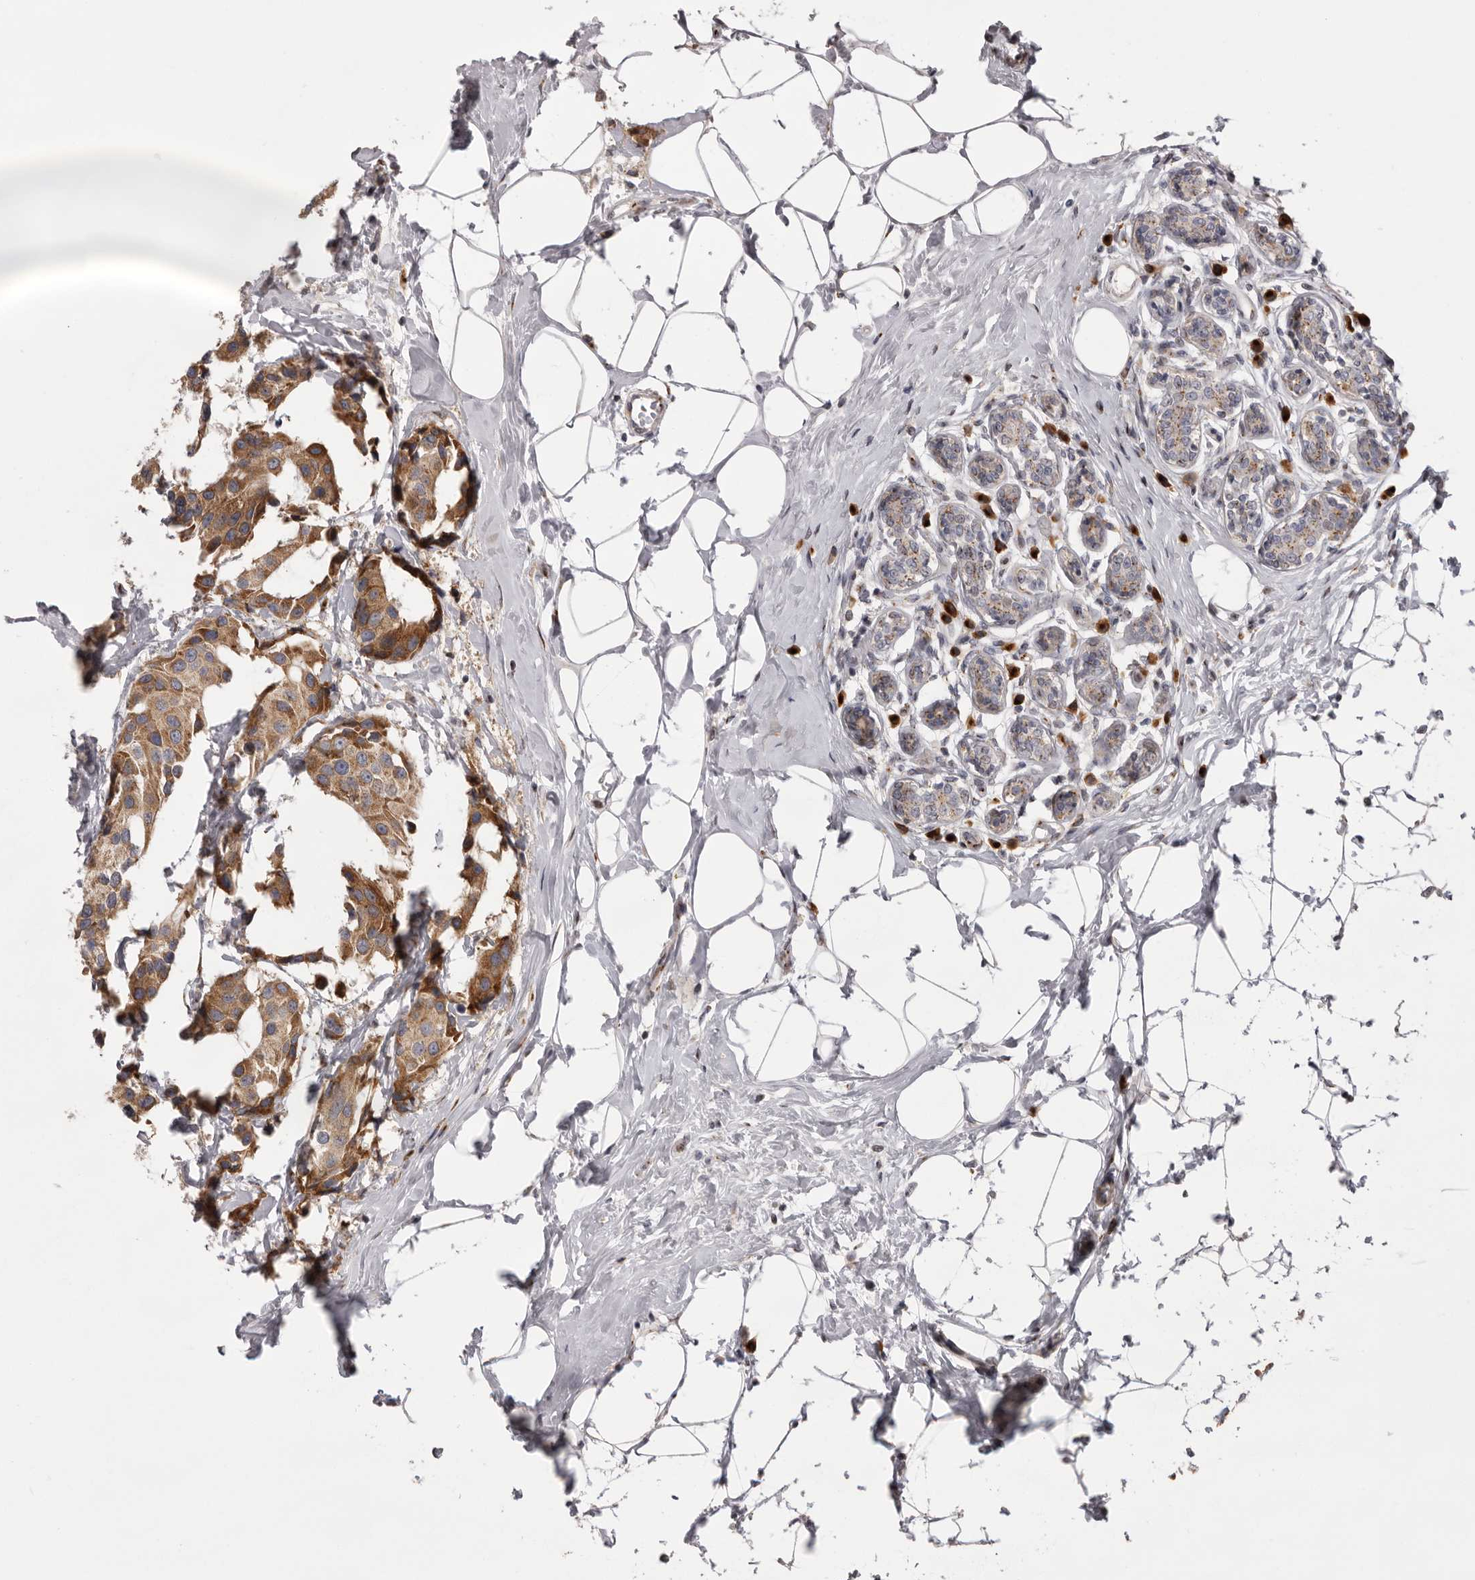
{"staining": {"intensity": "moderate", "quantity": ">75%", "location": "cytoplasmic/membranous"}, "tissue": "breast cancer", "cell_type": "Tumor cells", "image_type": "cancer", "snomed": [{"axis": "morphology", "description": "Normal tissue, NOS"}, {"axis": "morphology", "description": "Duct carcinoma"}, {"axis": "topography", "description": "Breast"}], "caption": "Breast cancer (infiltrating ductal carcinoma) stained with immunohistochemistry (IHC) demonstrates moderate cytoplasmic/membranous expression in approximately >75% of tumor cells.", "gene": "WDR47", "patient": {"sex": "female", "age": 39}}